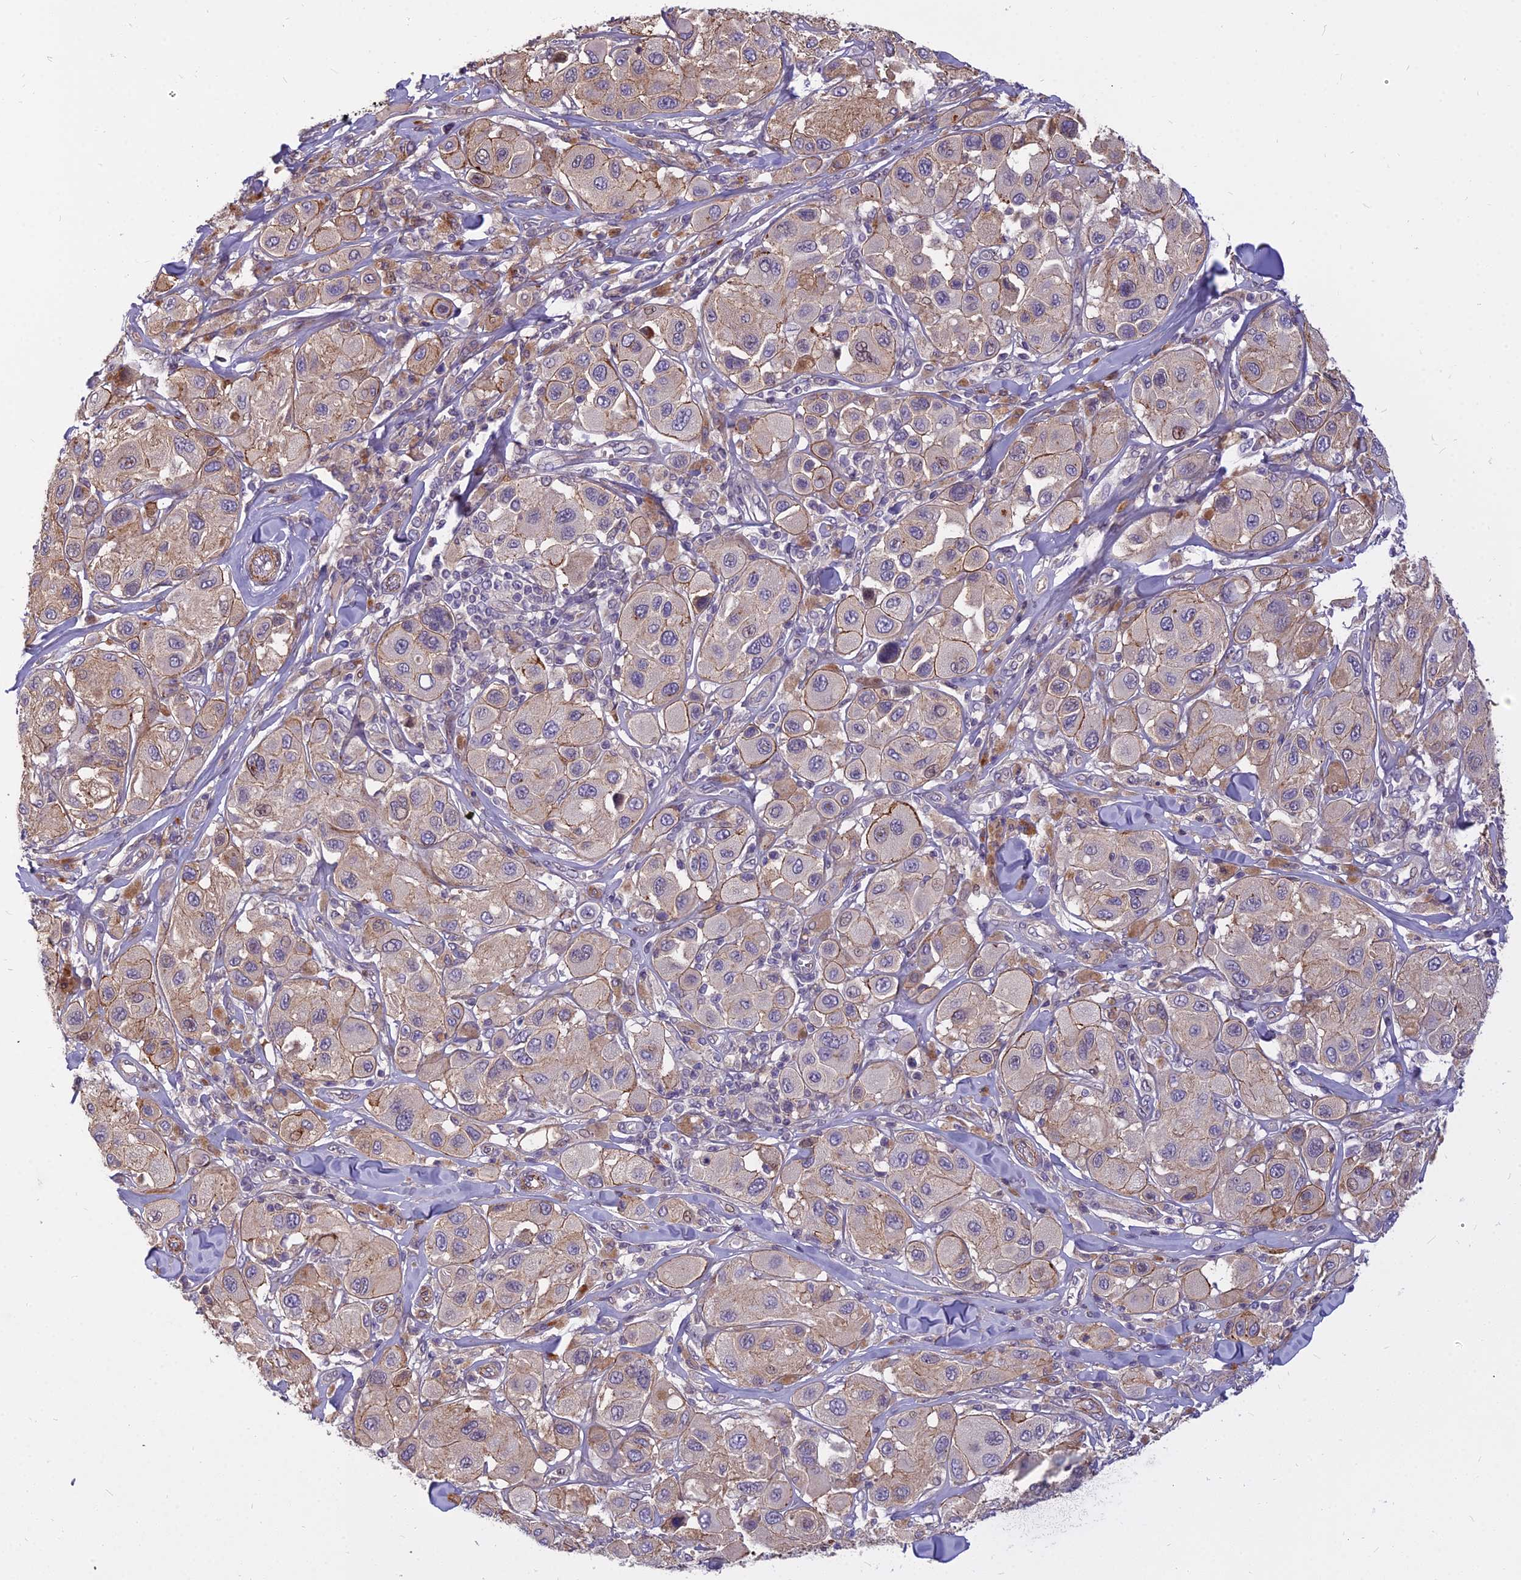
{"staining": {"intensity": "weak", "quantity": "<25%", "location": "cytoplasmic/membranous"}, "tissue": "melanoma", "cell_type": "Tumor cells", "image_type": "cancer", "snomed": [{"axis": "morphology", "description": "Malignant melanoma, Metastatic site"}, {"axis": "topography", "description": "Skin"}], "caption": "This photomicrograph is of melanoma stained with immunohistochemistry to label a protein in brown with the nuclei are counter-stained blue. There is no positivity in tumor cells.", "gene": "GLYATL3", "patient": {"sex": "male", "age": 41}}